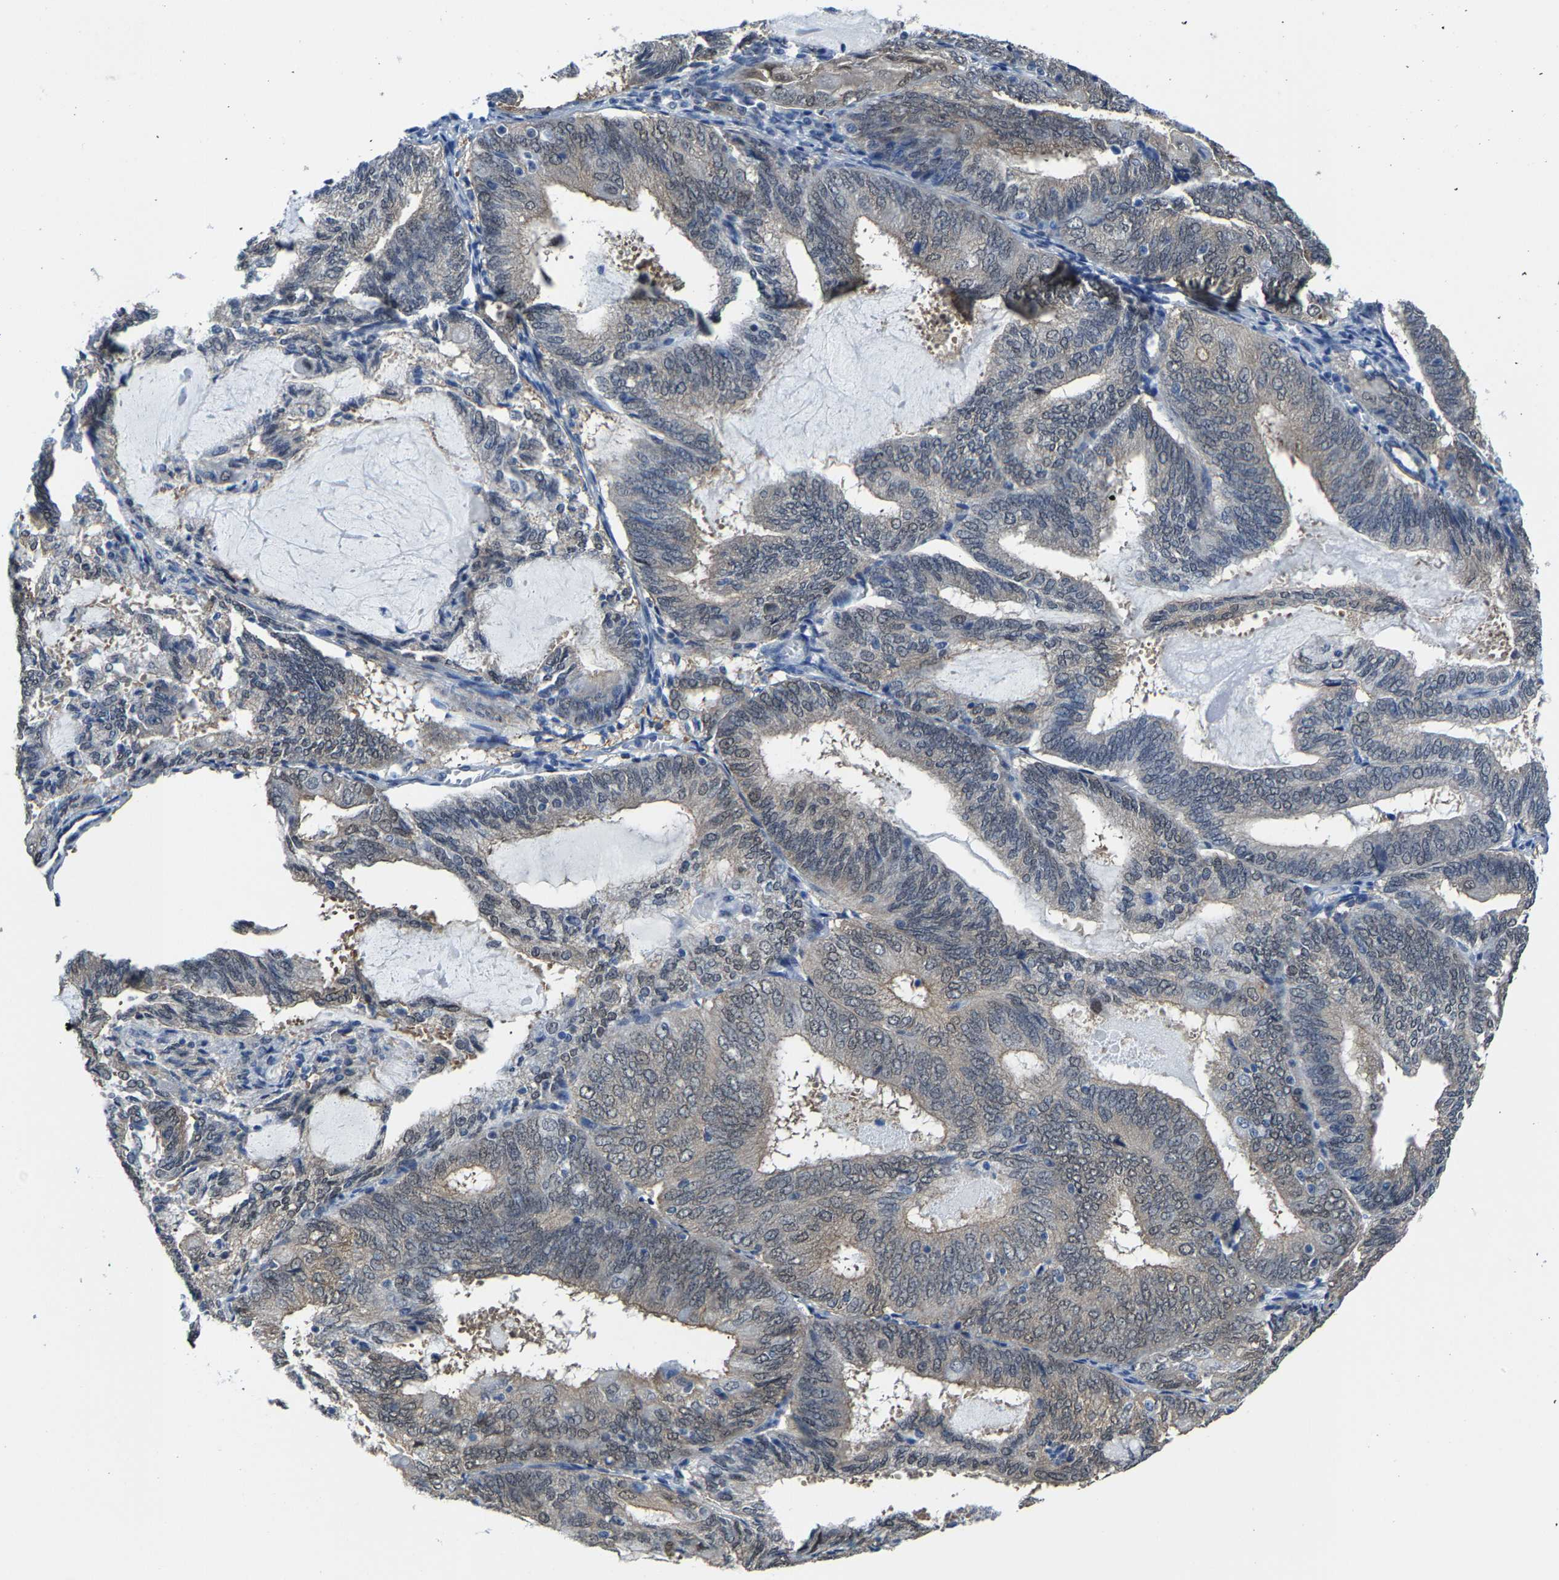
{"staining": {"intensity": "weak", "quantity": "25%-75%", "location": "cytoplasmic/membranous"}, "tissue": "endometrial cancer", "cell_type": "Tumor cells", "image_type": "cancer", "snomed": [{"axis": "morphology", "description": "Adenocarcinoma, NOS"}, {"axis": "topography", "description": "Endometrium"}], "caption": "The image exhibits staining of adenocarcinoma (endometrial), revealing weak cytoplasmic/membranous protein expression (brown color) within tumor cells.", "gene": "SSH3", "patient": {"sex": "female", "age": 81}}